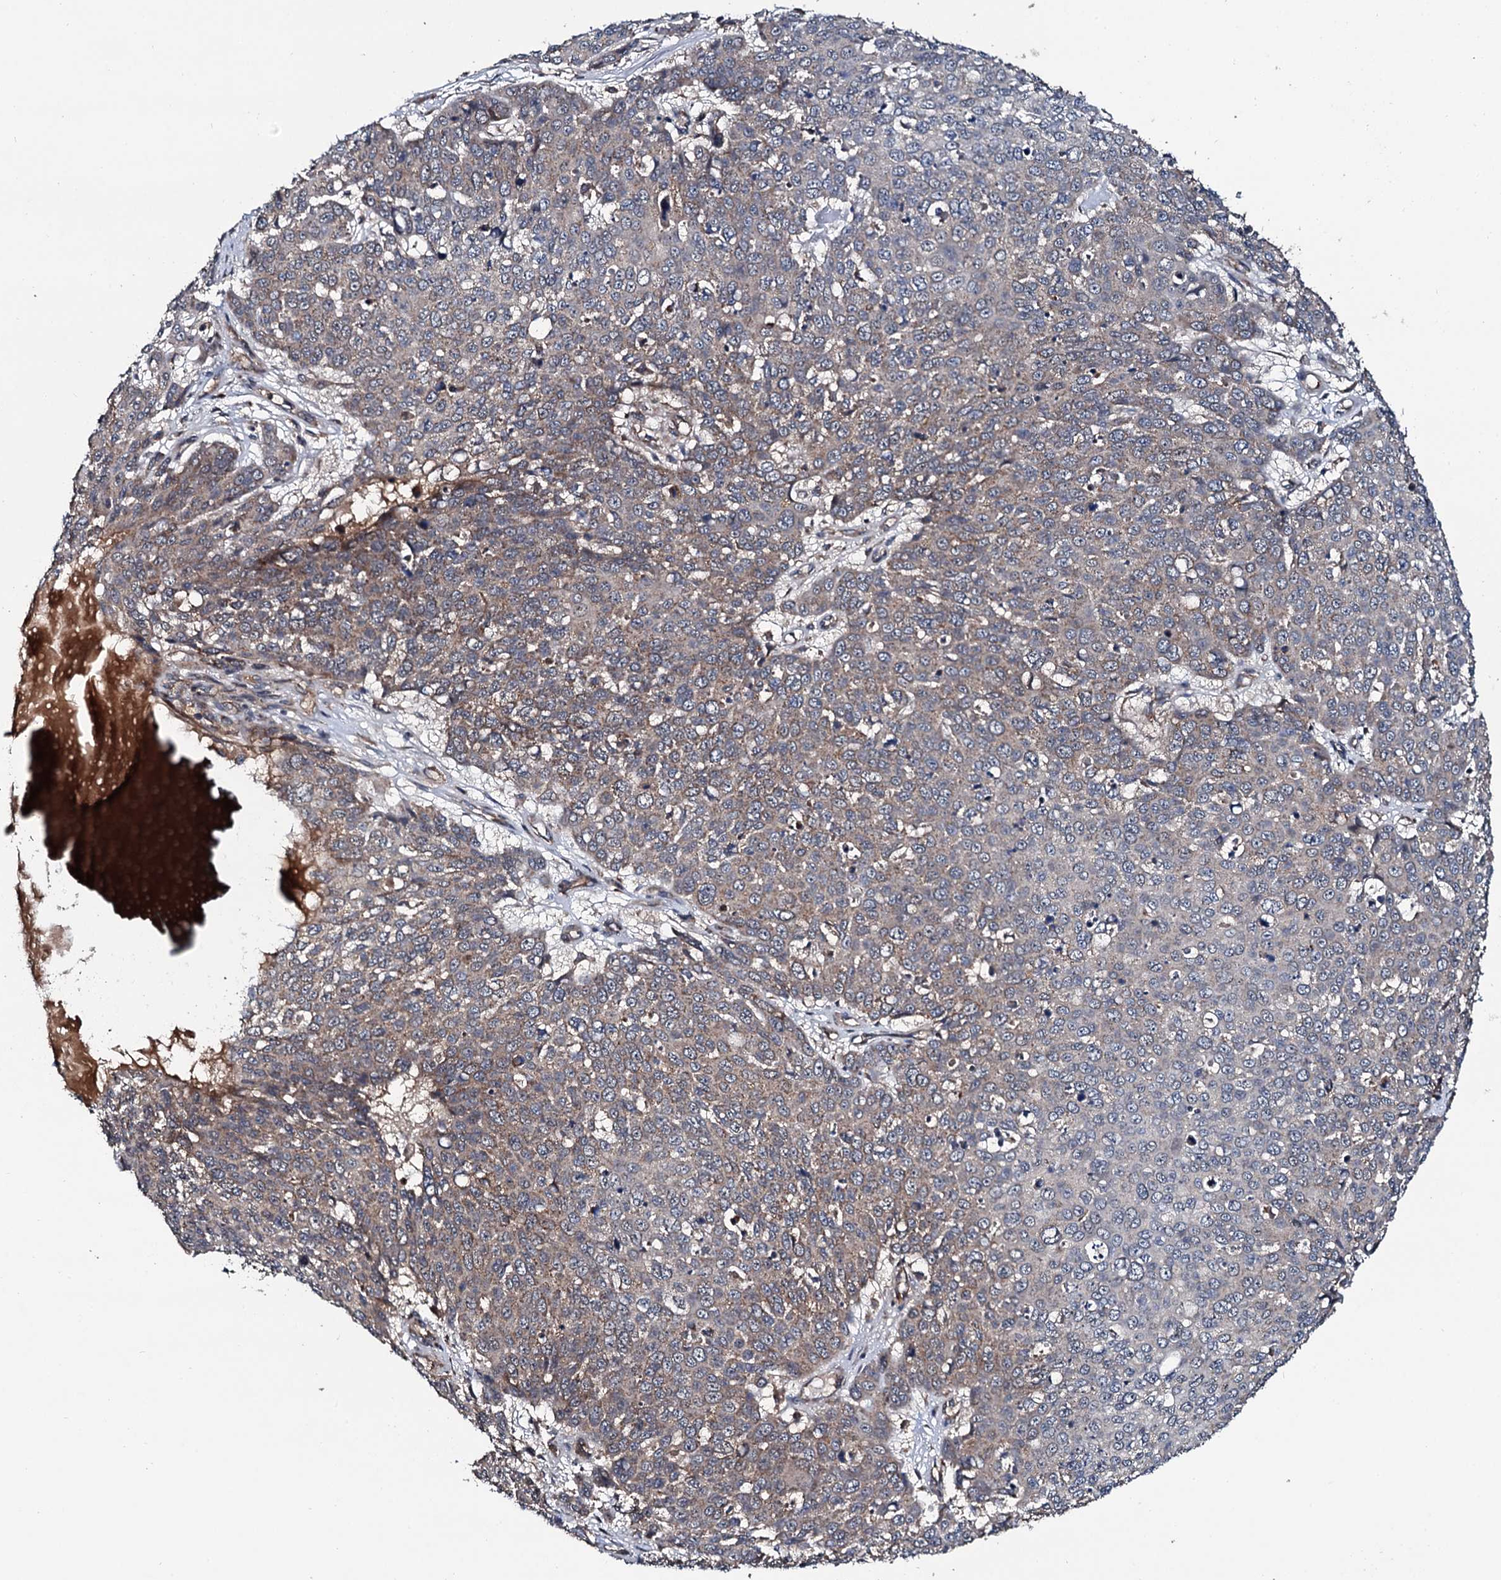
{"staining": {"intensity": "weak", "quantity": "25%-75%", "location": "cytoplasmic/membranous"}, "tissue": "skin cancer", "cell_type": "Tumor cells", "image_type": "cancer", "snomed": [{"axis": "morphology", "description": "Squamous cell carcinoma, NOS"}, {"axis": "topography", "description": "Skin"}], "caption": "Human skin cancer (squamous cell carcinoma) stained for a protein (brown) displays weak cytoplasmic/membranous positive expression in approximately 25%-75% of tumor cells.", "gene": "NEK1", "patient": {"sex": "male", "age": 71}}